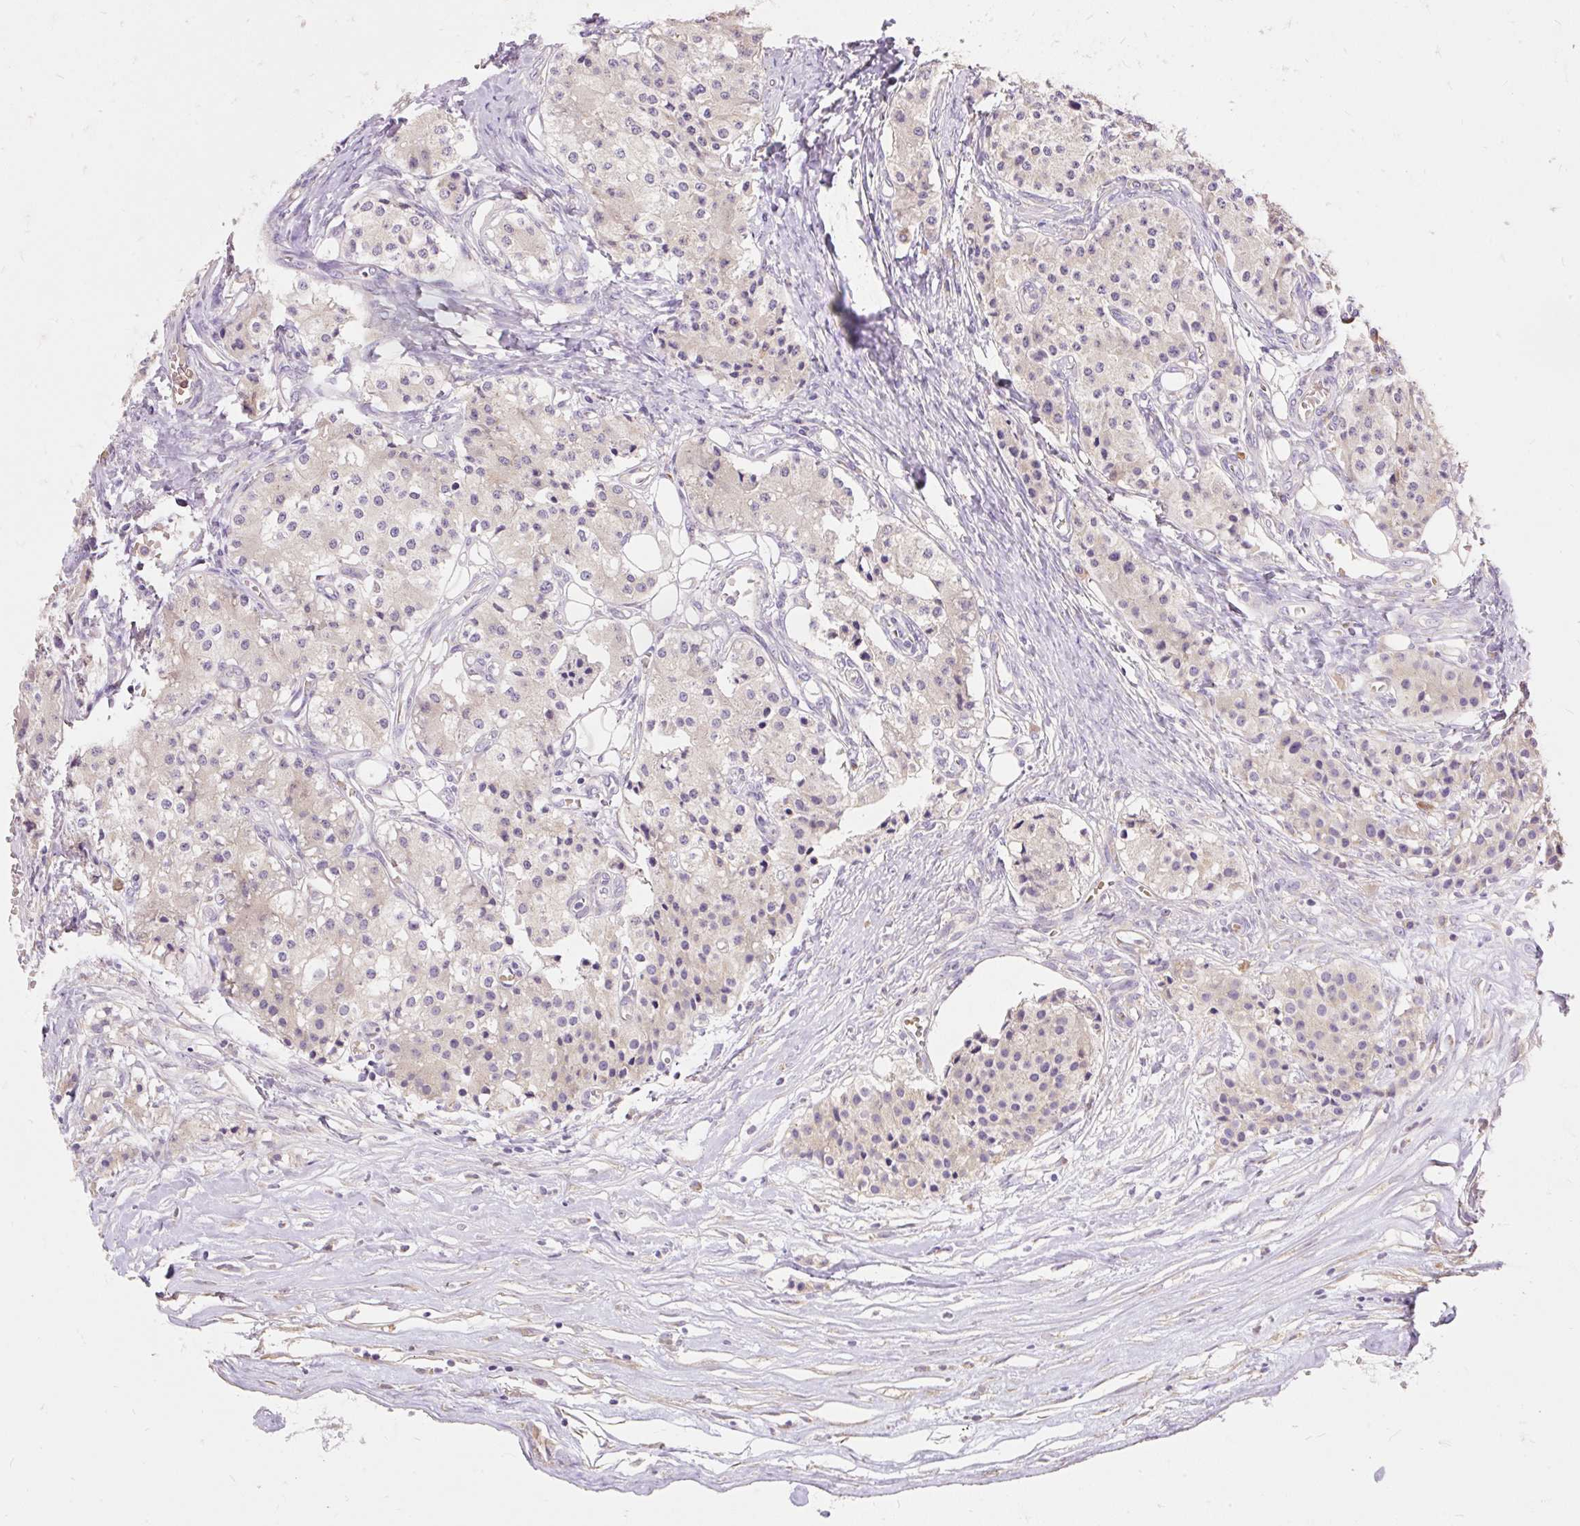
{"staining": {"intensity": "negative", "quantity": "none", "location": "none"}, "tissue": "carcinoid", "cell_type": "Tumor cells", "image_type": "cancer", "snomed": [{"axis": "morphology", "description": "Carcinoid, malignant, NOS"}, {"axis": "topography", "description": "Colon"}], "caption": "Immunohistochemistry (IHC) image of neoplastic tissue: malignant carcinoid stained with DAB demonstrates no significant protein positivity in tumor cells.", "gene": "SEC63", "patient": {"sex": "female", "age": 52}}